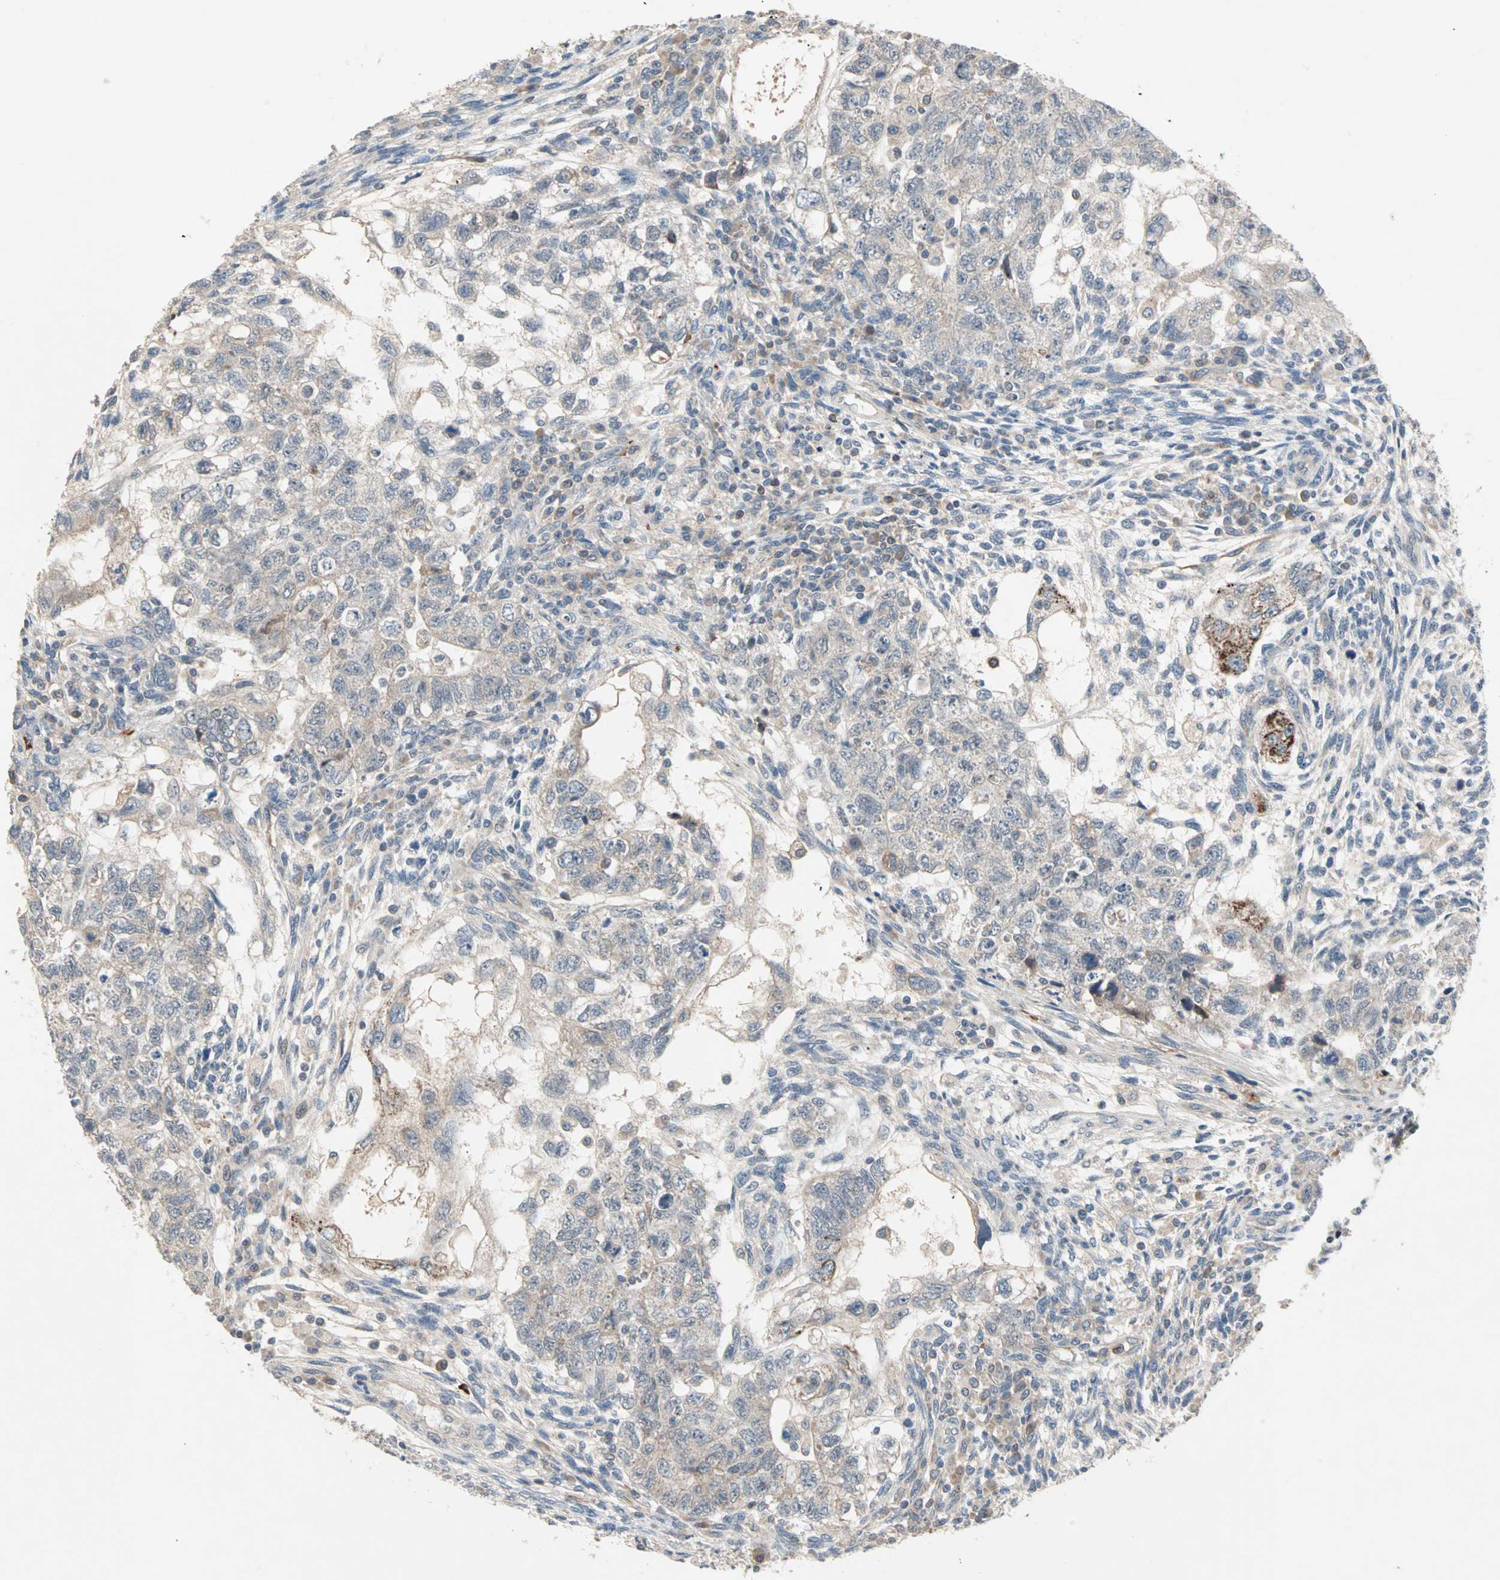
{"staining": {"intensity": "weak", "quantity": "25%-75%", "location": "cytoplasmic/membranous"}, "tissue": "testis cancer", "cell_type": "Tumor cells", "image_type": "cancer", "snomed": [{"axis": "morphology", "description": "Normal tissue, NOS"}, {"axis": "morphology", "description": "Carcinoma, Embryonal, NOS"}, {"axis": "topography", "description": "Testis"}], "caption": "Immunohistochemistry micrograph of testis cancer (embryonal carcinoma) stained for a protein (brown), which exhibits low levels of weak cytoplasmic/membranous expression in approximately 25%-75% of tumor cells.", "gene": "PROS1", "patient": {"sex": "male", "age": 36}}